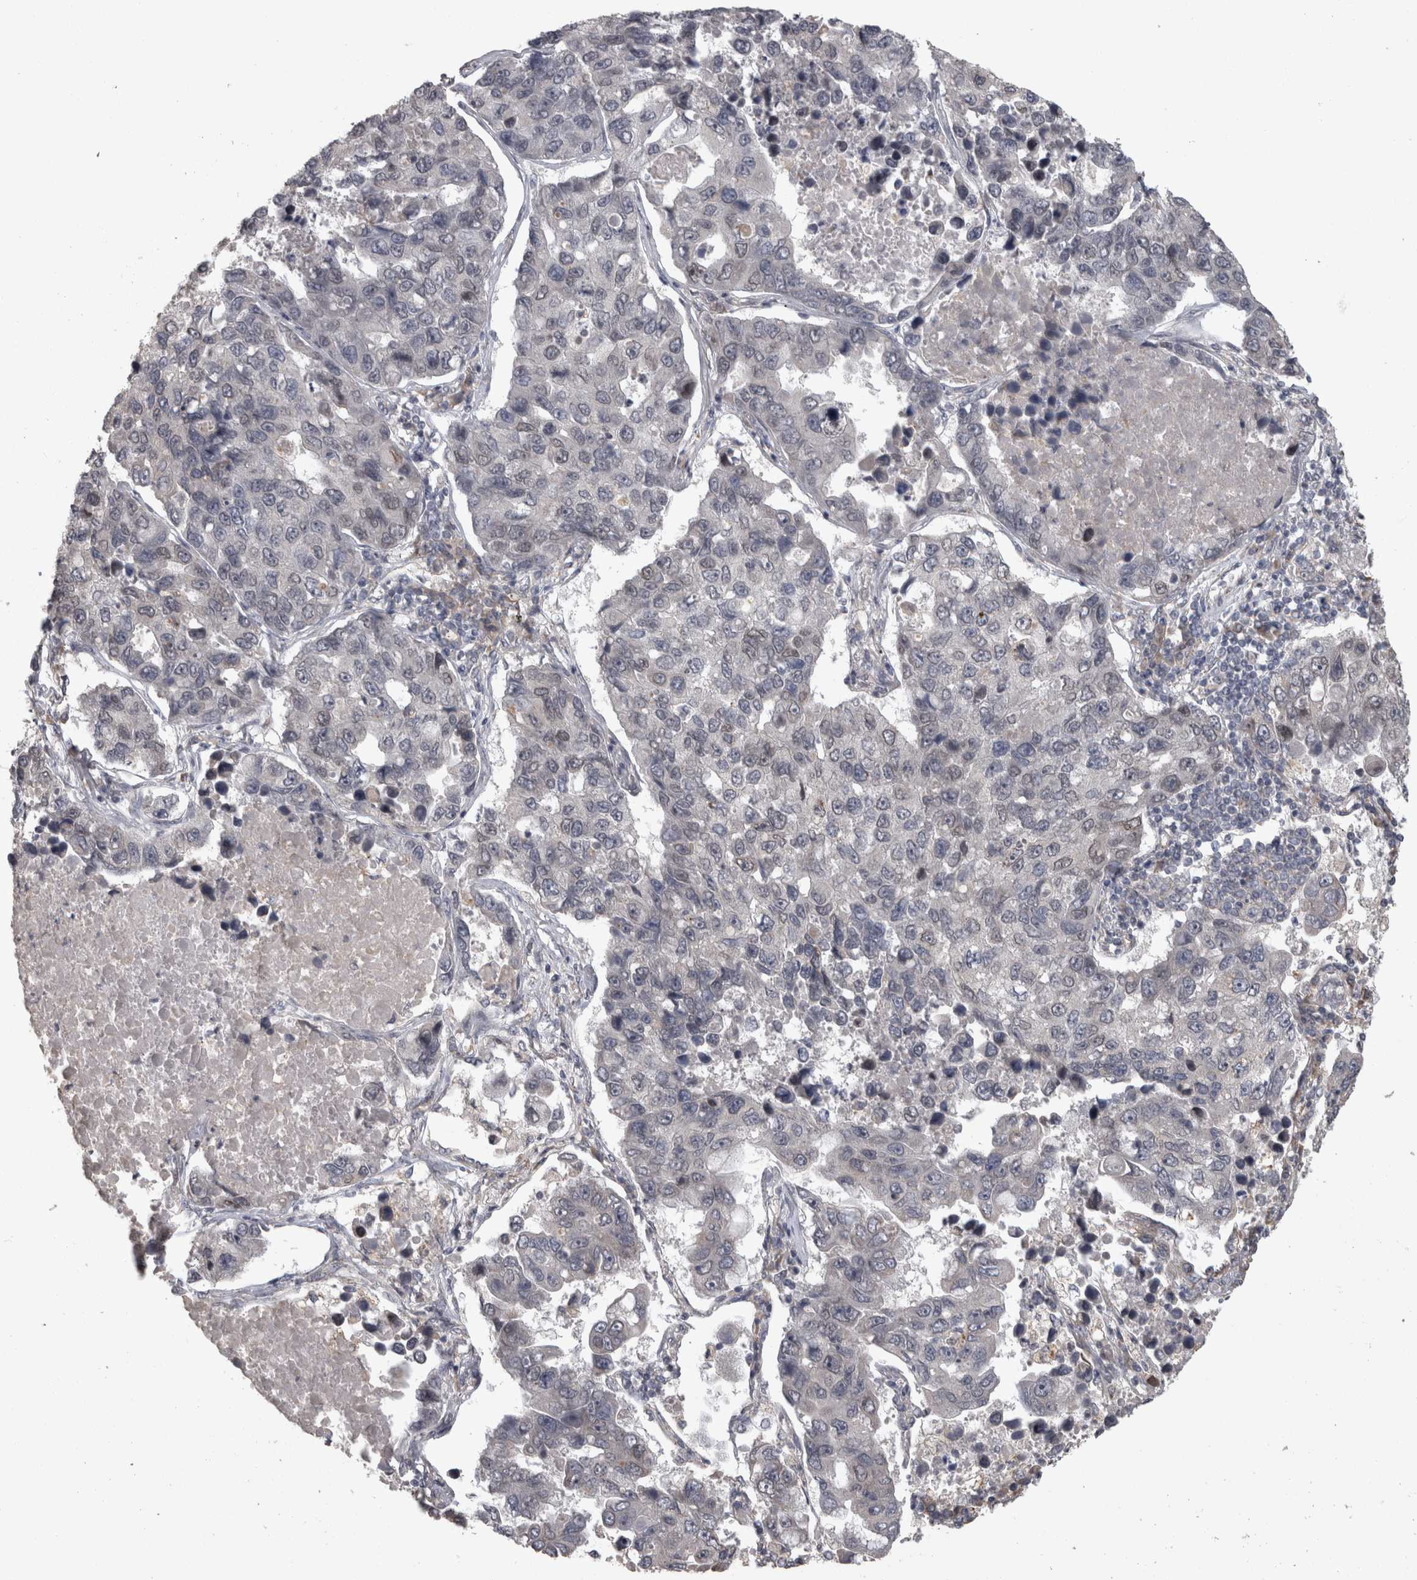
{"staining": {"intensity": "negative", "quantity": "none", "location": "none"}, "tissue": "lung cancer", "cell_type": "Tumor cells", "image_type": "cancer", "snomed": [{"axis": "morphology", "description": "Adenocarcinoma, NOS"}, {"axis": "topography", "description": "Lung"}], "caption": "This micrograph is of adenocarcinoma (lung) stained with IHC to label a protein in brown with the nuclei are counter-stained blue. There is no expression in tumor cells.", "gene": "RAB29", "patient": {"sex": "male", "age": 64}}